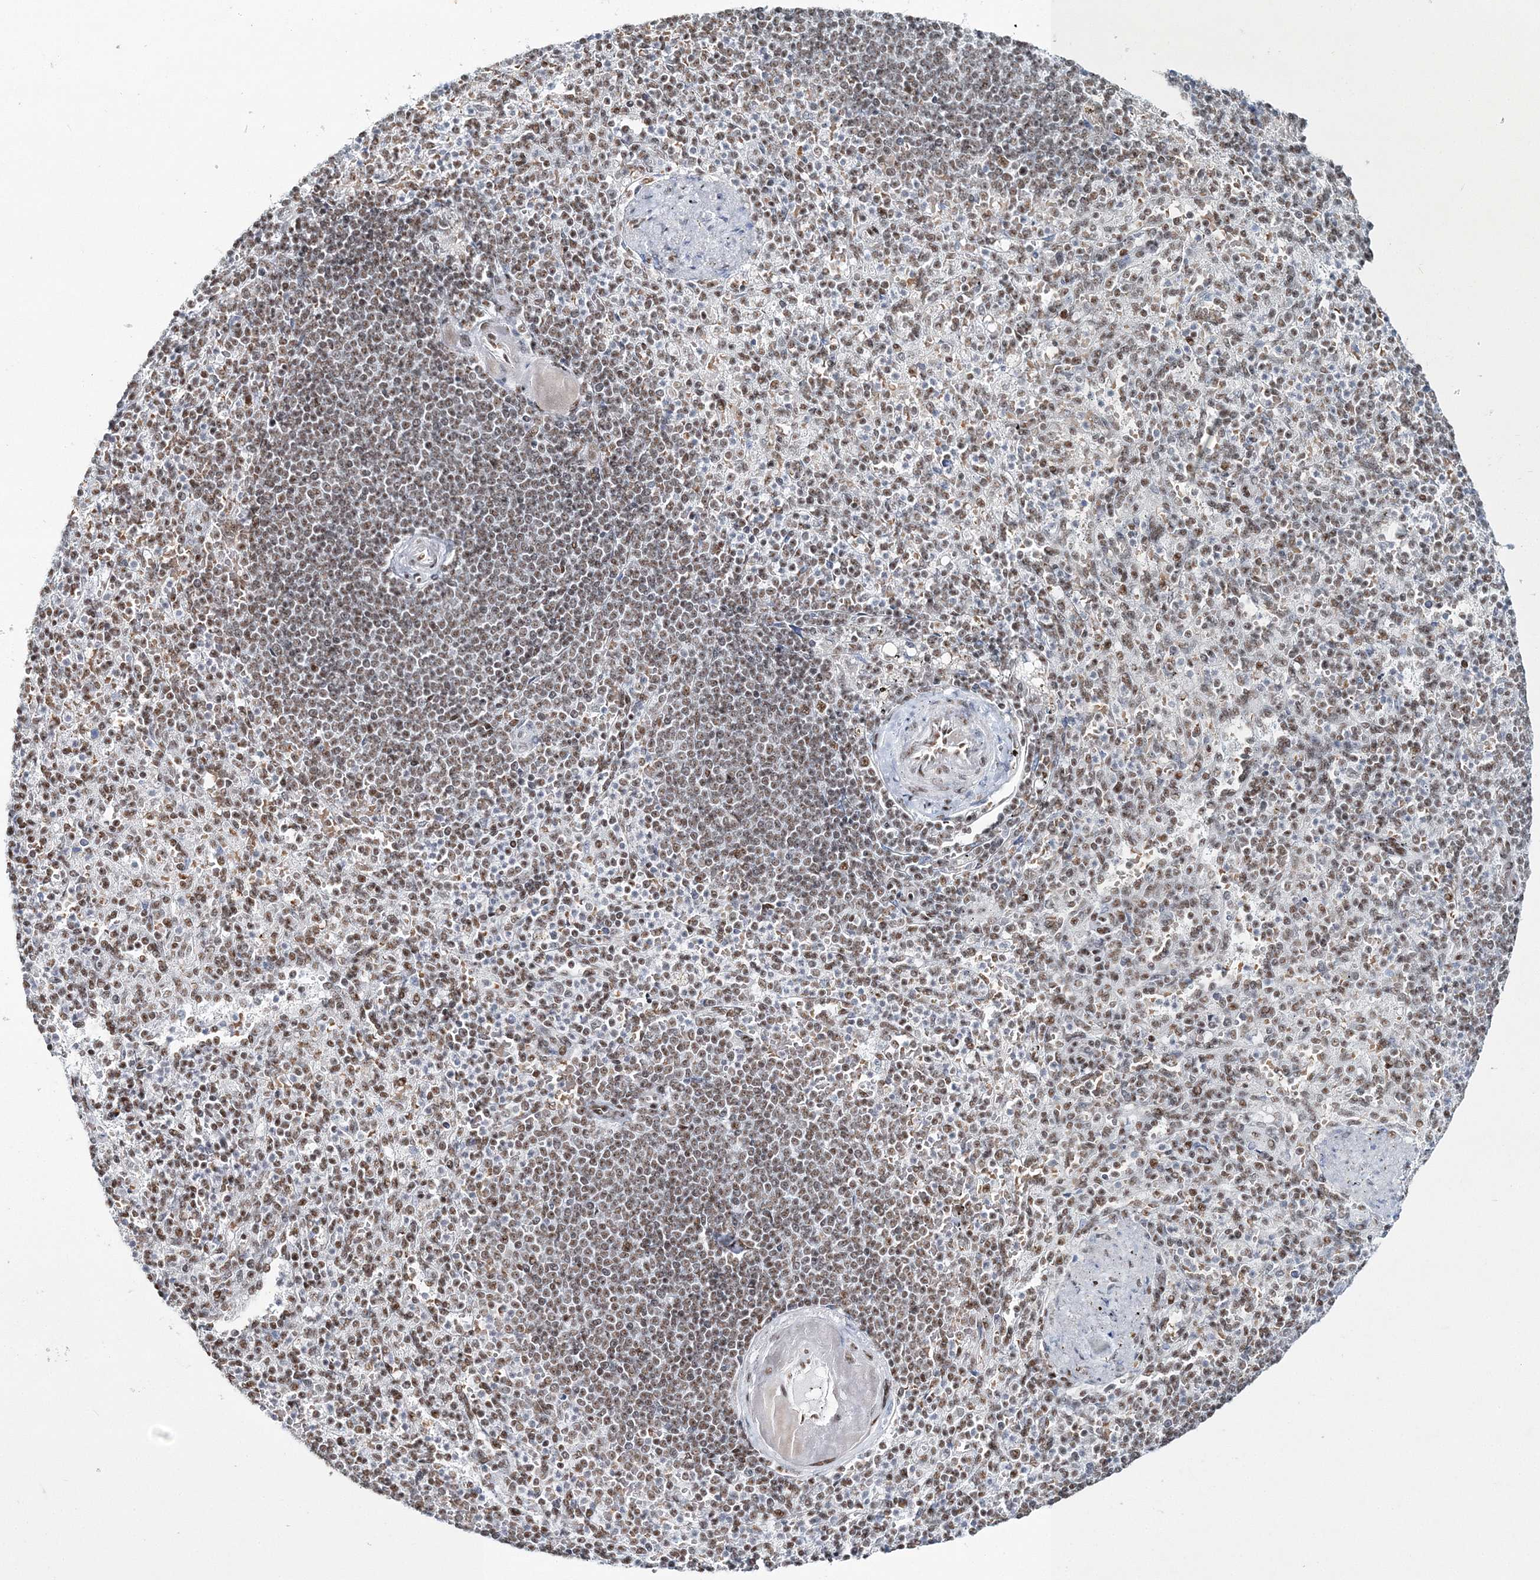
{"staining": {"intensity": "moderate", "quantity": "25%-75%", "location": "nuclear"}, "tissue": "spleen", "cell_type": "Cells in red pulp", "image_type": "normal", "snomed": [{"axis": "morphology", "description": "Normal tissue, NOS"}, {"axis": "topography", "description": "Spleen"}], "caption": "Immunohistochemical staining of unremarkable spleen demonstrates 25%-75% levels of moderate nuclear protein positivity in approximately 25%-75% of cells in red pulp.", "gene": "ENSG00000290315", "patient": {"sex": "female", "age": 74}}